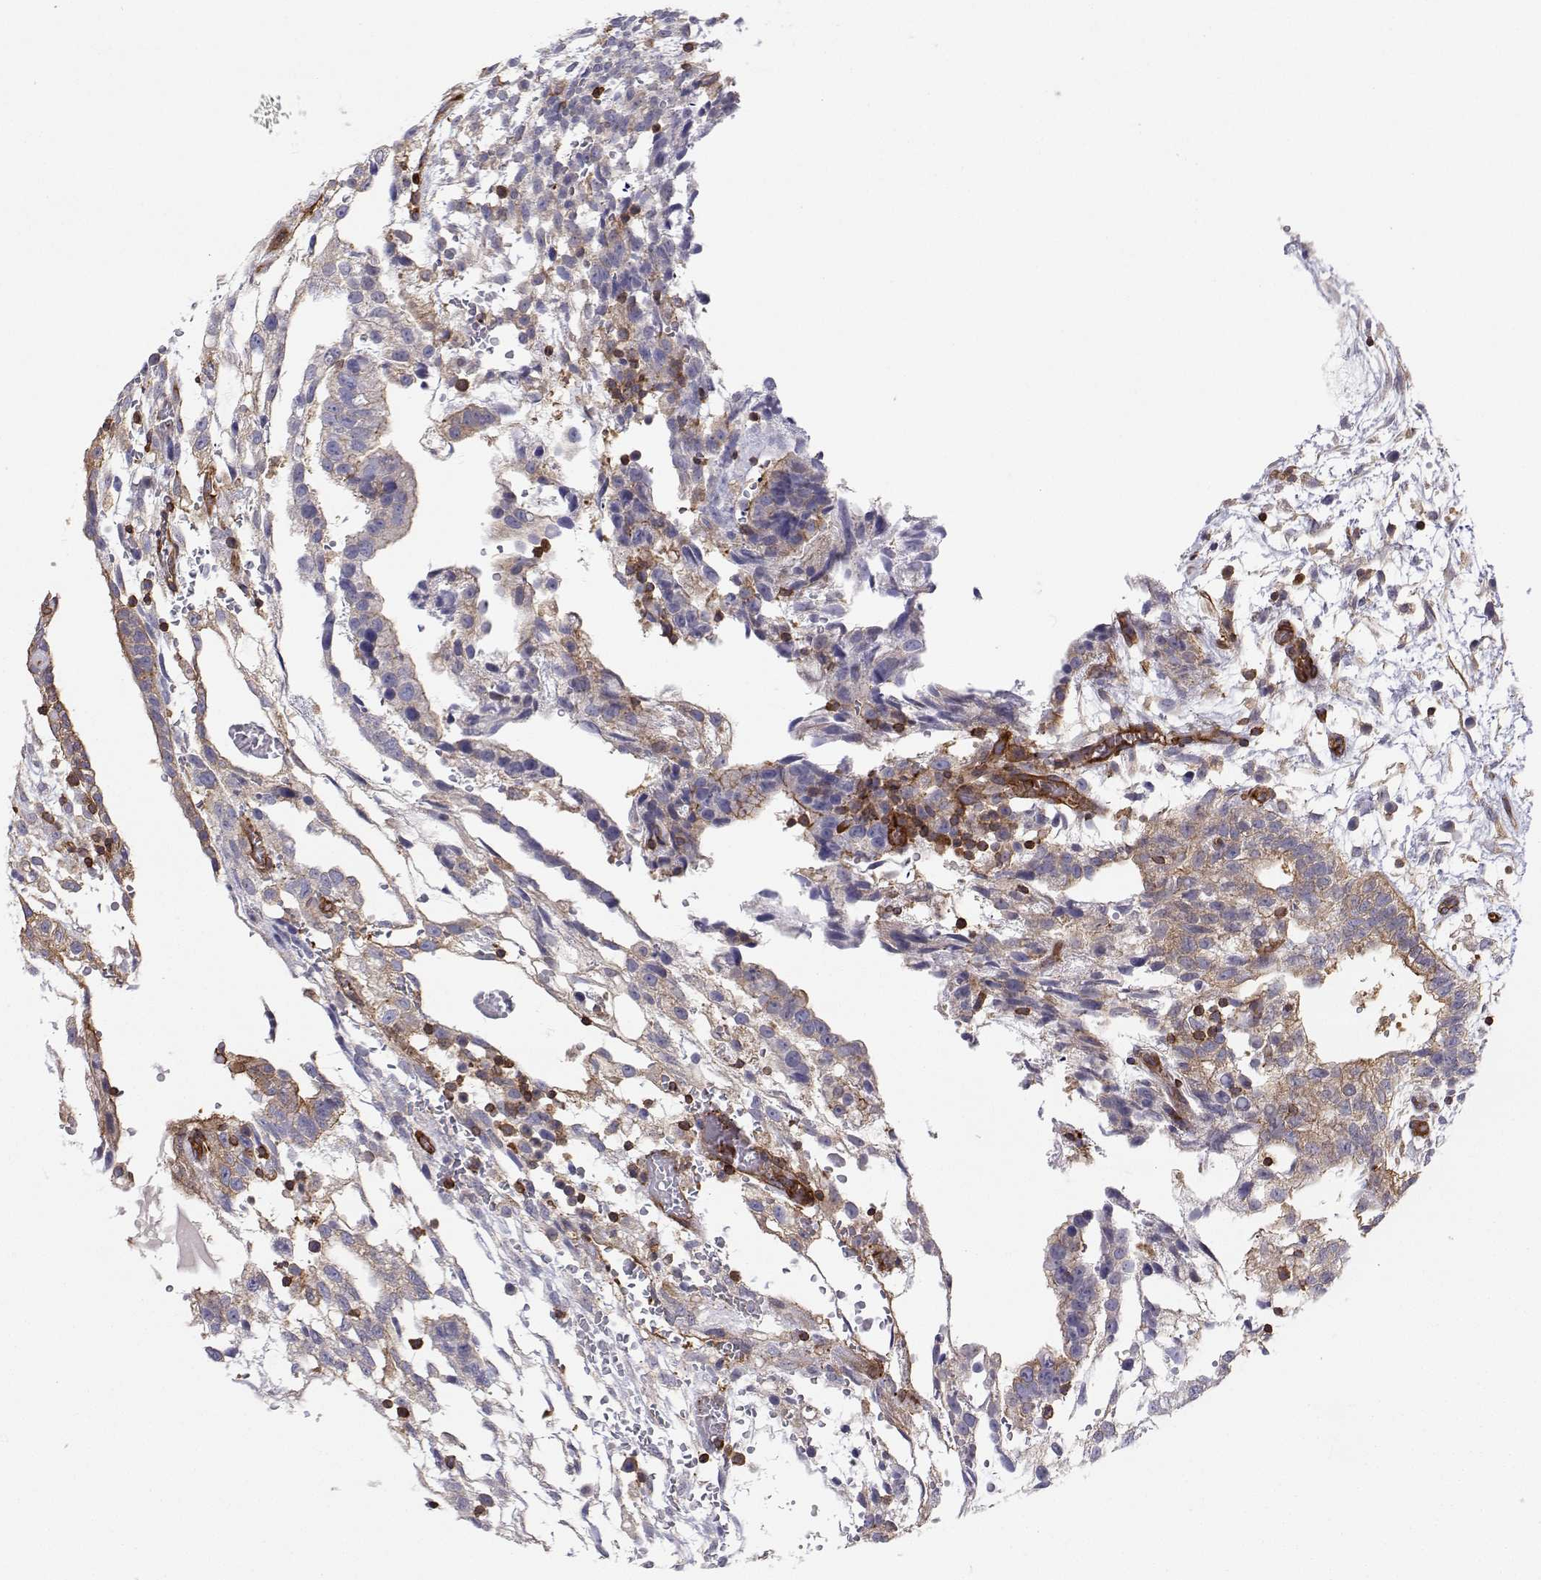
{"staining": {"intensity": "moderate", "quantity": "<25%", "location": "cytoplasmic/membranous"}, "tissue": "testis cancer", "cell_type": "Tumor cells", "image_type": "cancer", "snomed": [{"axis": "morphology", "description": "Normal tissue, NOS"}, {"axis": "morphology", "description": "Carcinoma, Embryonal, NOS"}, {"axis": "topography", "description": "Testis"}], "caption": "IHC photomicrograph of embryonal carcinoma (testis) stained for a protein (brown), which demonstrates low levels of moderate cytoplasmic/membranous positivity in approximately <25% of tumor cells.", "gene": "MYH9", "patient": {"sex": "male", "age": 32}}